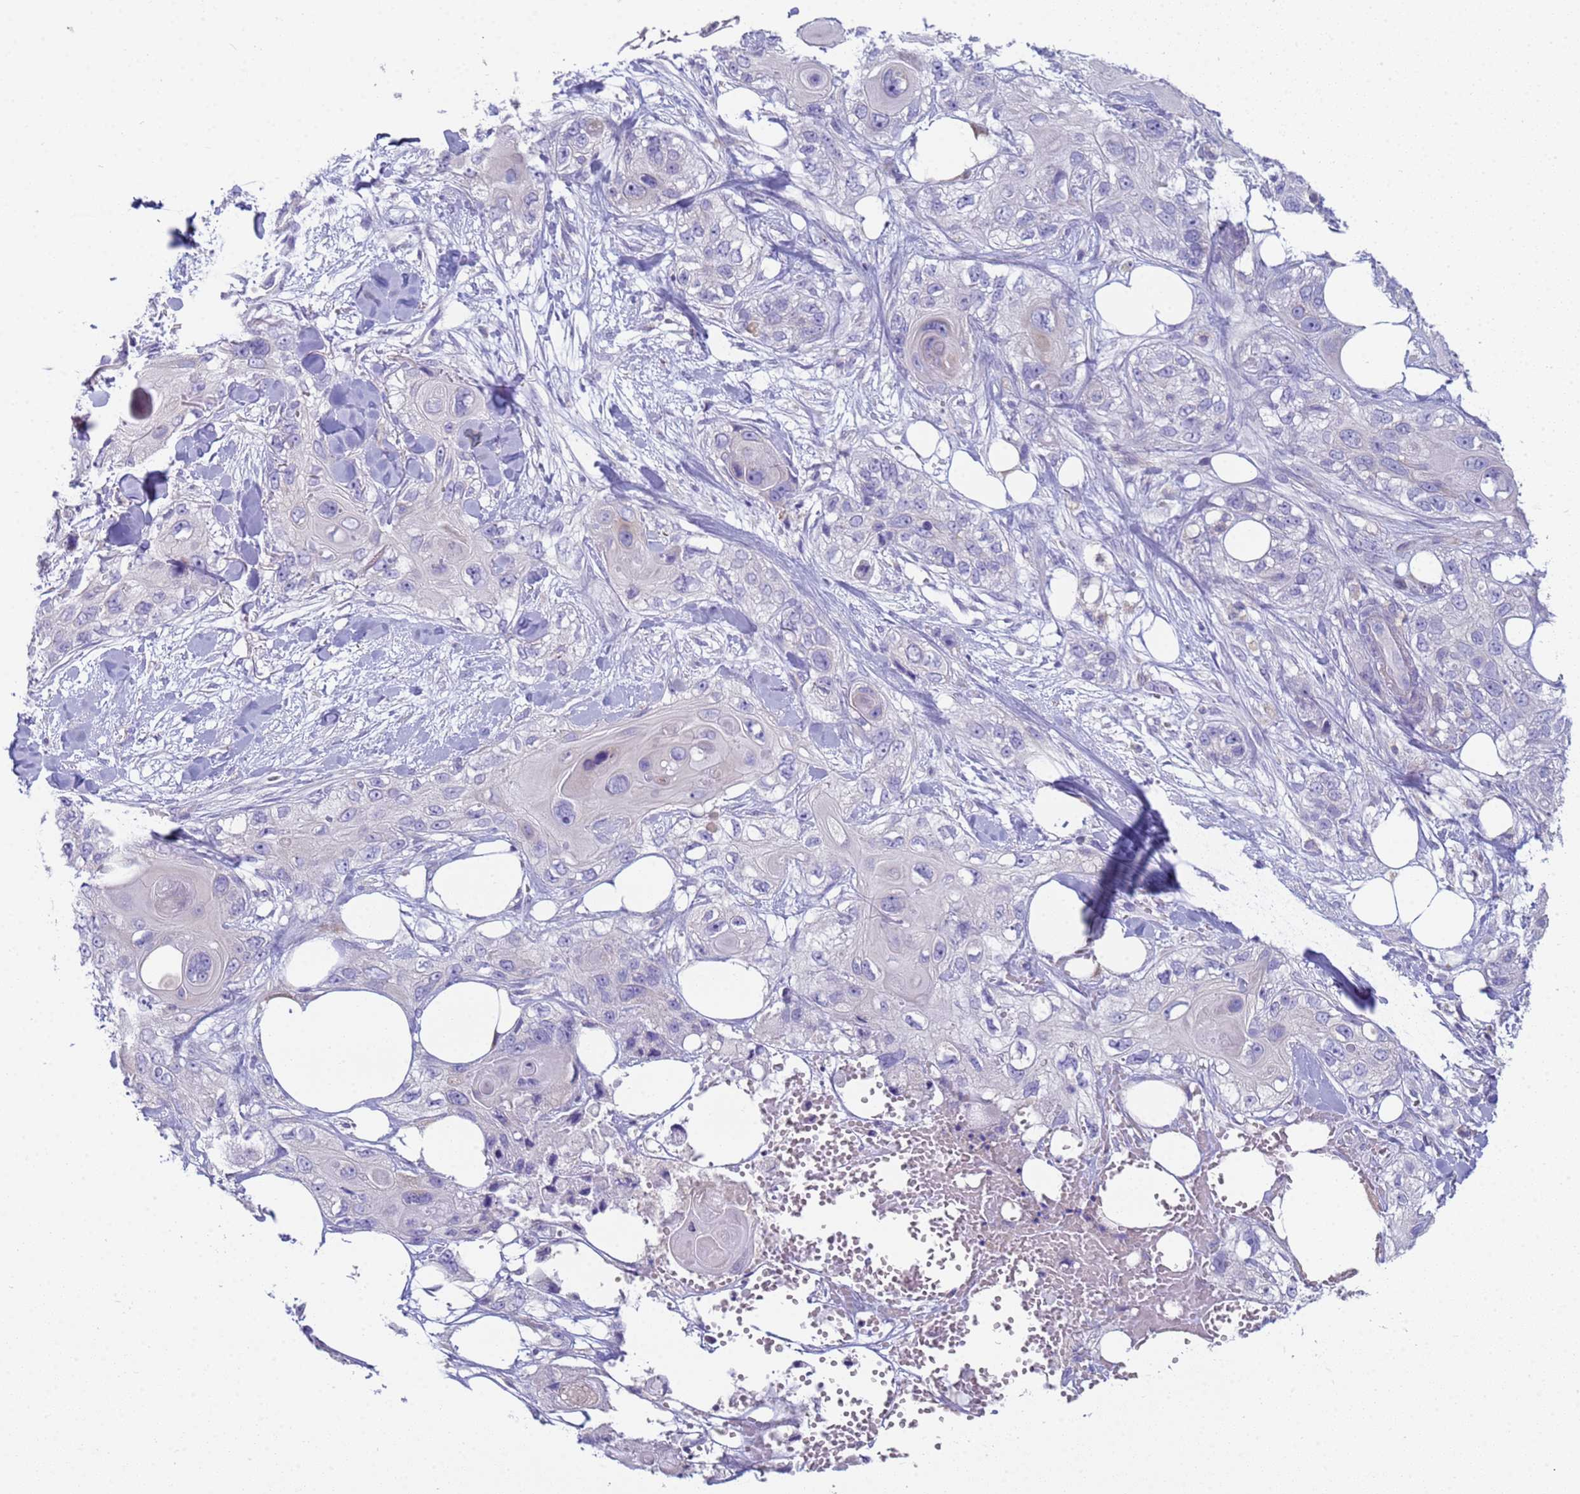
{"staining": {"intensity": "negative", "quantity": "none", "location": "none"}, "tissue": "skin cancer", "cell_type": "Tumor cells", "image_type": "cancer", "snomed": [{"axis": "morphology", "description": "Normal tissue, NOS"}, {"axis": "morphology", "description": "Squamous cell carcinoma, NOS"}, {"axis": "topography", "description": "Skin"}], "caption": "A high-resolution histopathology image shows immunohistochemistry staining of skin cancer (squamous cell carcinoma), which exhibits no significant expression in tumor cells. (Brightfield microscopy of DAB (3,3'-diaminobenzidine) immunohistochemistry at high magnification).", "gene": "CR1", "patient": {"sex": "male", "age": 72}}